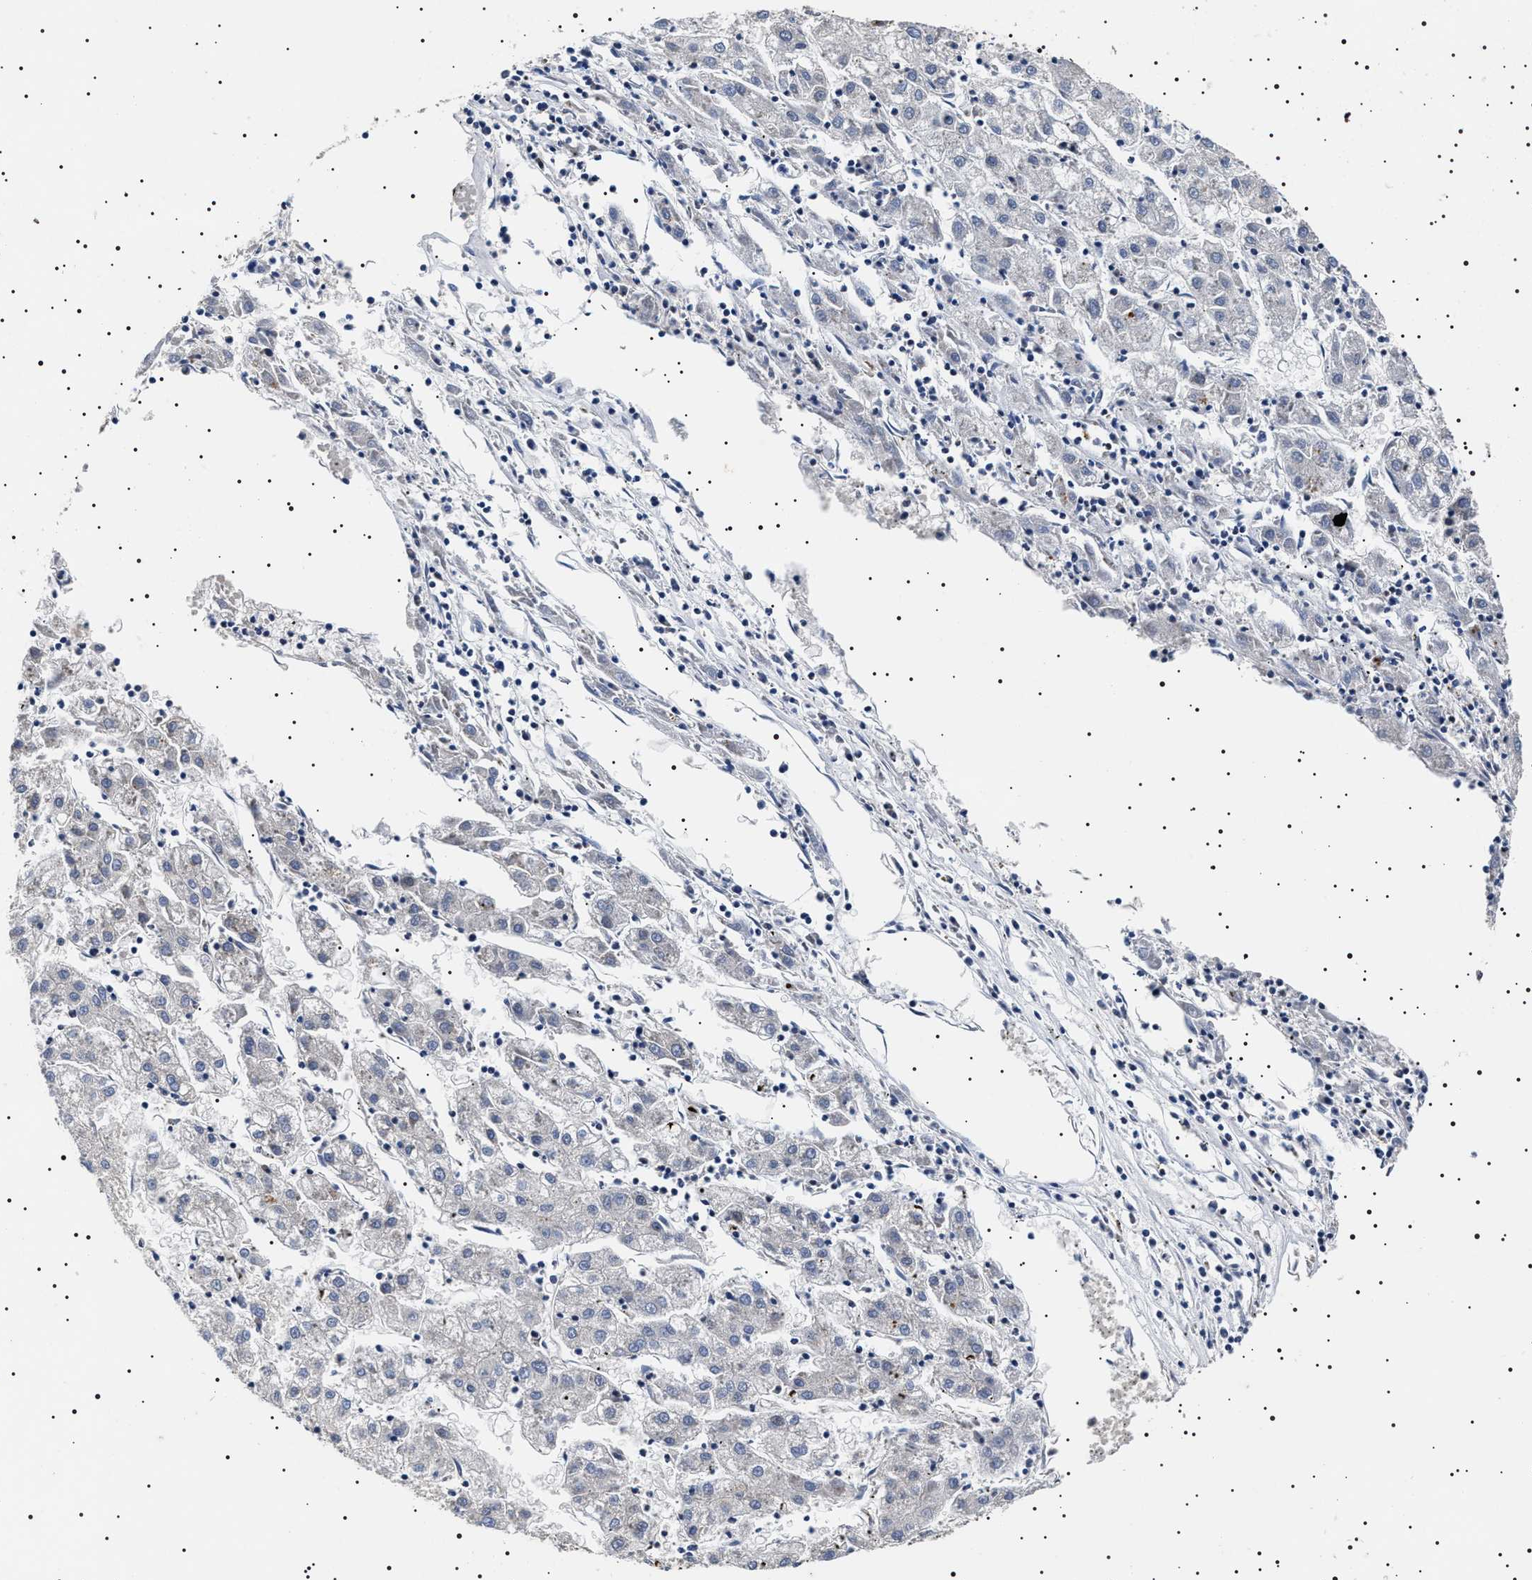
{"staining": {"intensity": "negative", "quantity": "none", "location": "none"}, "tissue": "liver cancer", "cell_type": "Tumor cells", "image_type": "cancer", "snomed": [{"axis": "morphology", "description": "Carcinoma, Hepatocellular, NOS"}, {"axis": "topography", "description": "Liver"}], "caption": "An immunohistochemistry (IHC) image of liver hepatocellular carcinoma is shown. There is no staining in tumor cells of liver hepatocellular carcinoma.", "gene": "SLC4A7", "patient": {"sex": "male", "age": 72}}